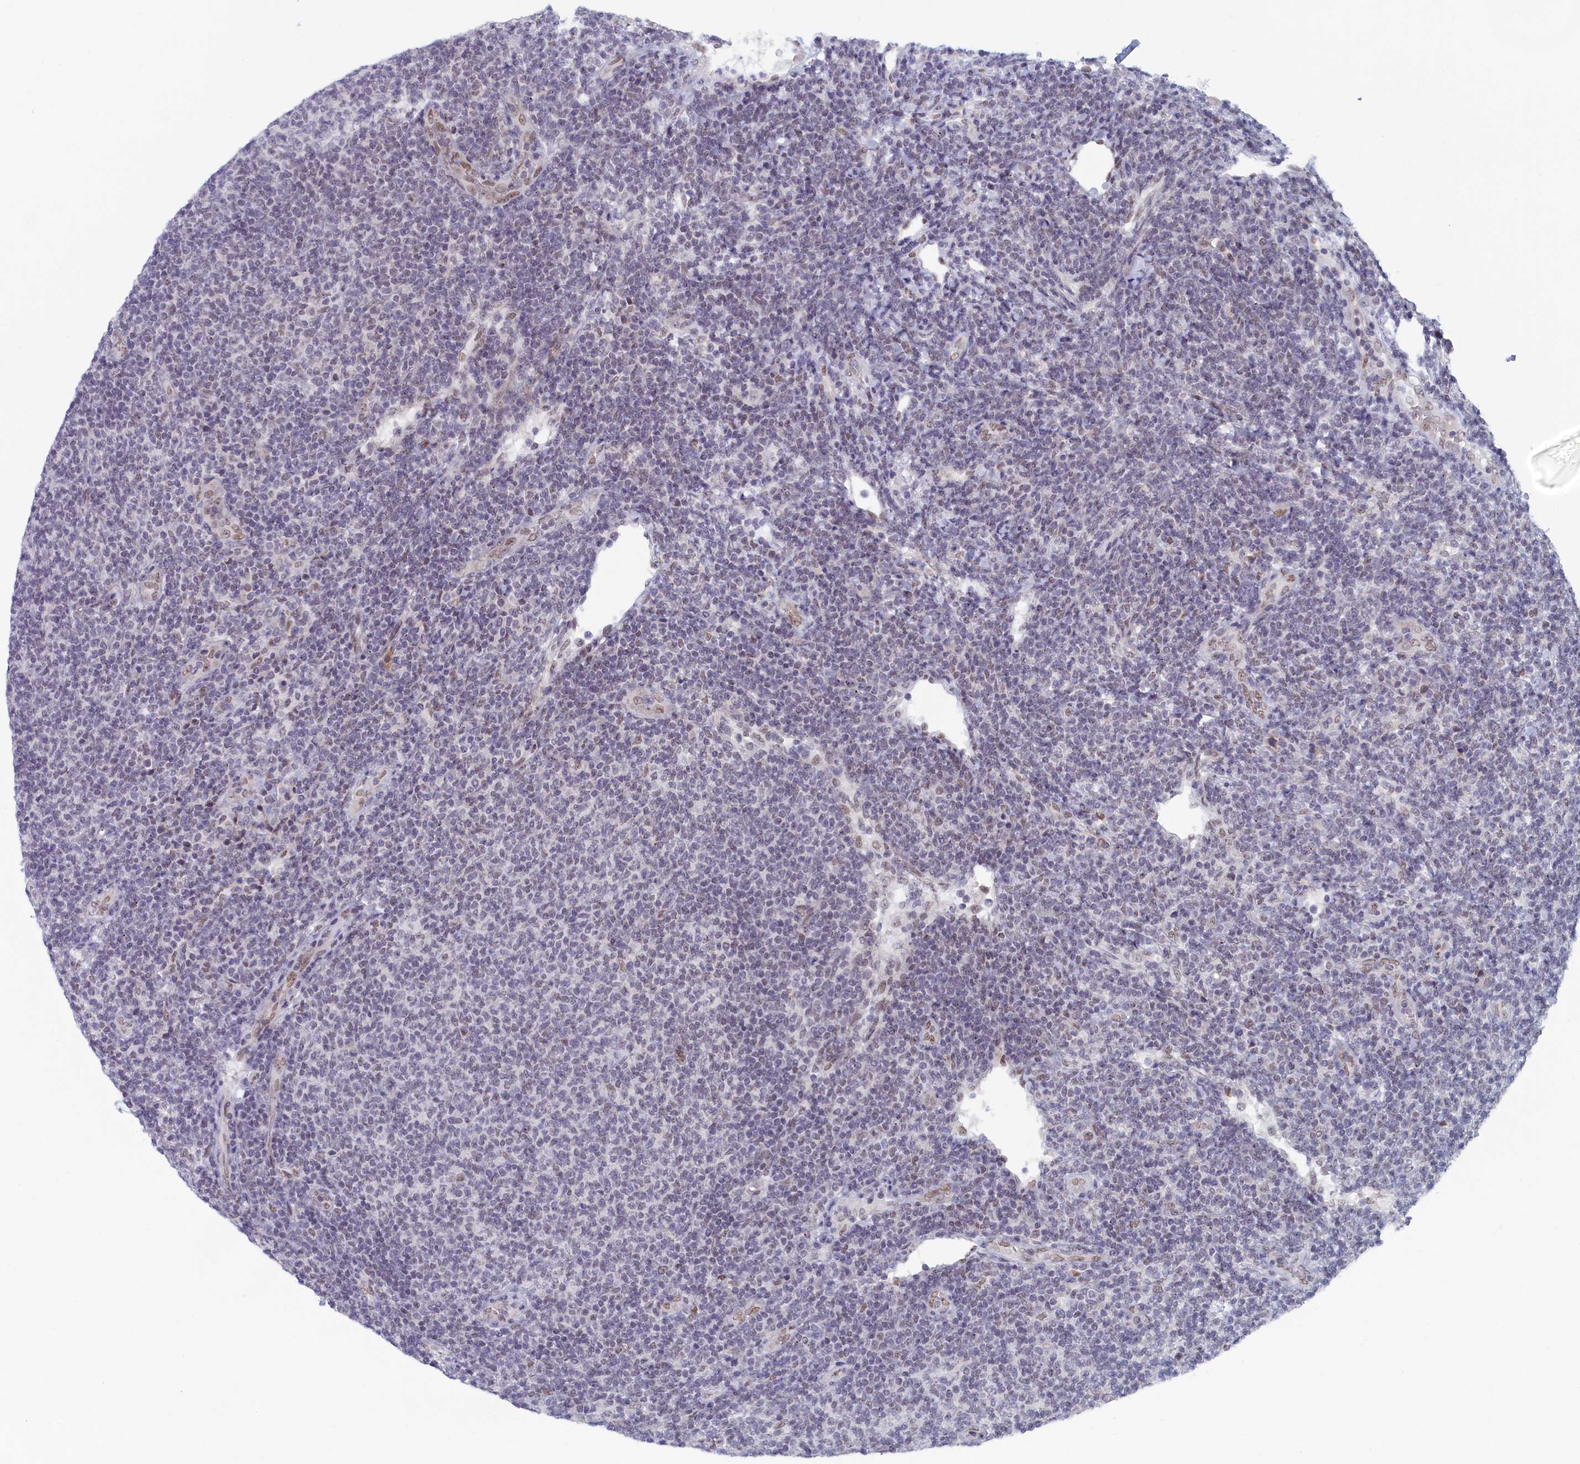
{"staining": {"intensity": "negative", "quantity": "none", "location": "none"}, "tissue": "lymphoma", "cell_type": "Tumor cells", "image_type": "cancer", "snomed": [{"axis": "morphology", "description": "Malignant lymphoma, non-Hodgkin's type, Low grade"}, {"axis": "topography", "description": "Lymph node"}], "caption": "DAB (3,3'-diaminobenzidine) immunohistochemical staining of malignant lymphoma, non-Hodgkin's type (low-grade) demonstrates no significant expression in tumor cells.", "gene": "DNAJC17", "patient": {"sex": "male", "age": 66}}